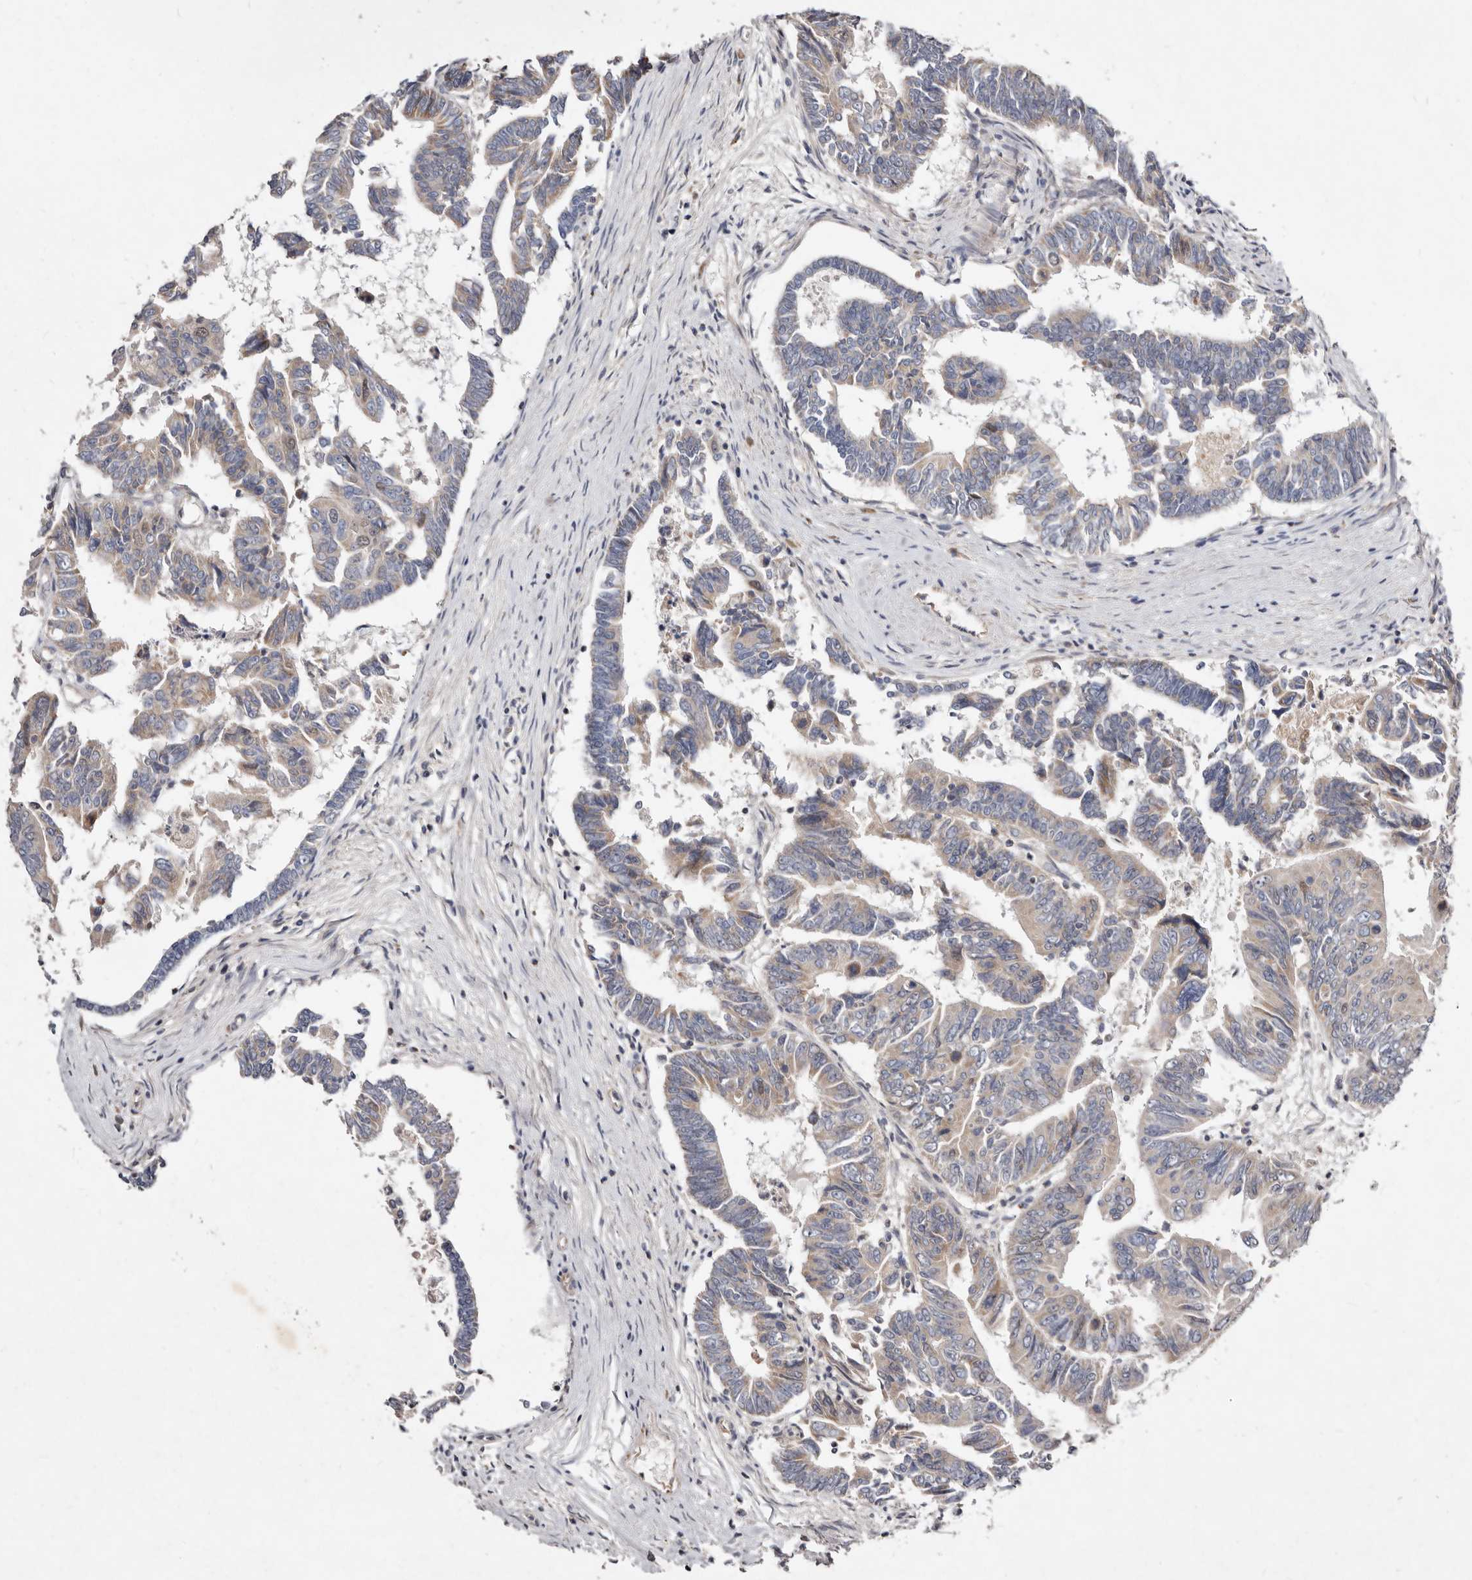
{"staining": {"intensity": "weak", "quantity": "<25%", "location": "cytoplasmic/membranous"}, "tissue": "colorectal cancer", "cell_type": "Tumor cells", "image_type": "cancer", "snomed": [{"axis": "morphology", "description": "Adenocarcinoma, NOS"}, {"axis": "topography", "description": "Rectum"}], "caption": "Tumor cells show no significant expression in colorectal adenocarcinoma.", "gene": "SLC25A20", "patient": {"sex": "female", "age": 65}}